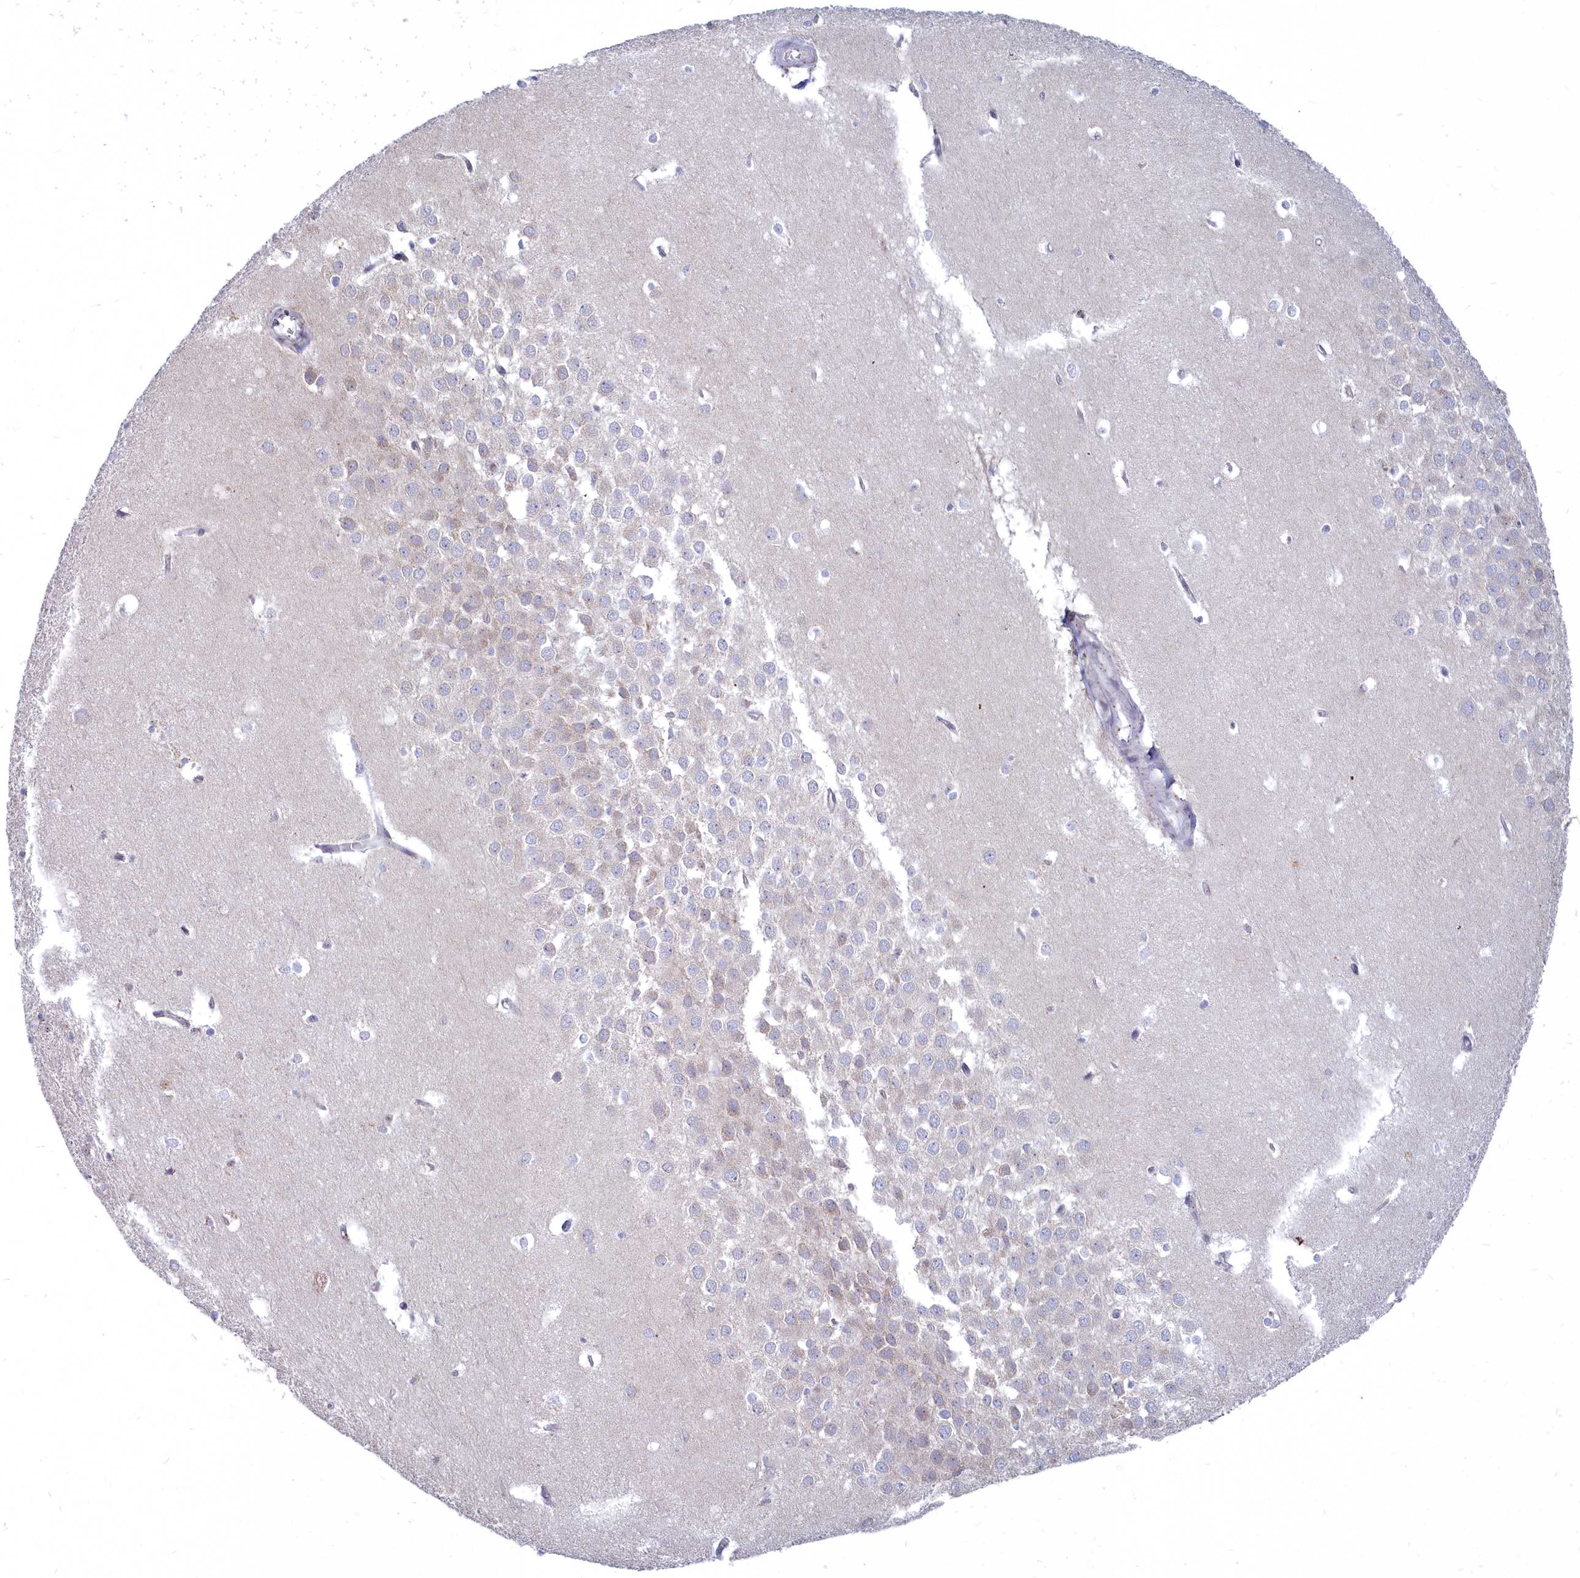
{"staining": {"intensity": "negative", "quantity": "none", "location": "none"}, "tissue": "hippocampus", "cell_type": "Glial cells", "image_type": "normal", "snomed": [{"axis": "morphology", "description": "Normal tissue, NOS"}, {"axis": "topography", "description": "Hippocampus"}], "caption": "Micrograph shows no protein expression in glial cells of benign hippocampus.", "gene": "NOXA1", "patient": {"sex": "female", "age": 64}}